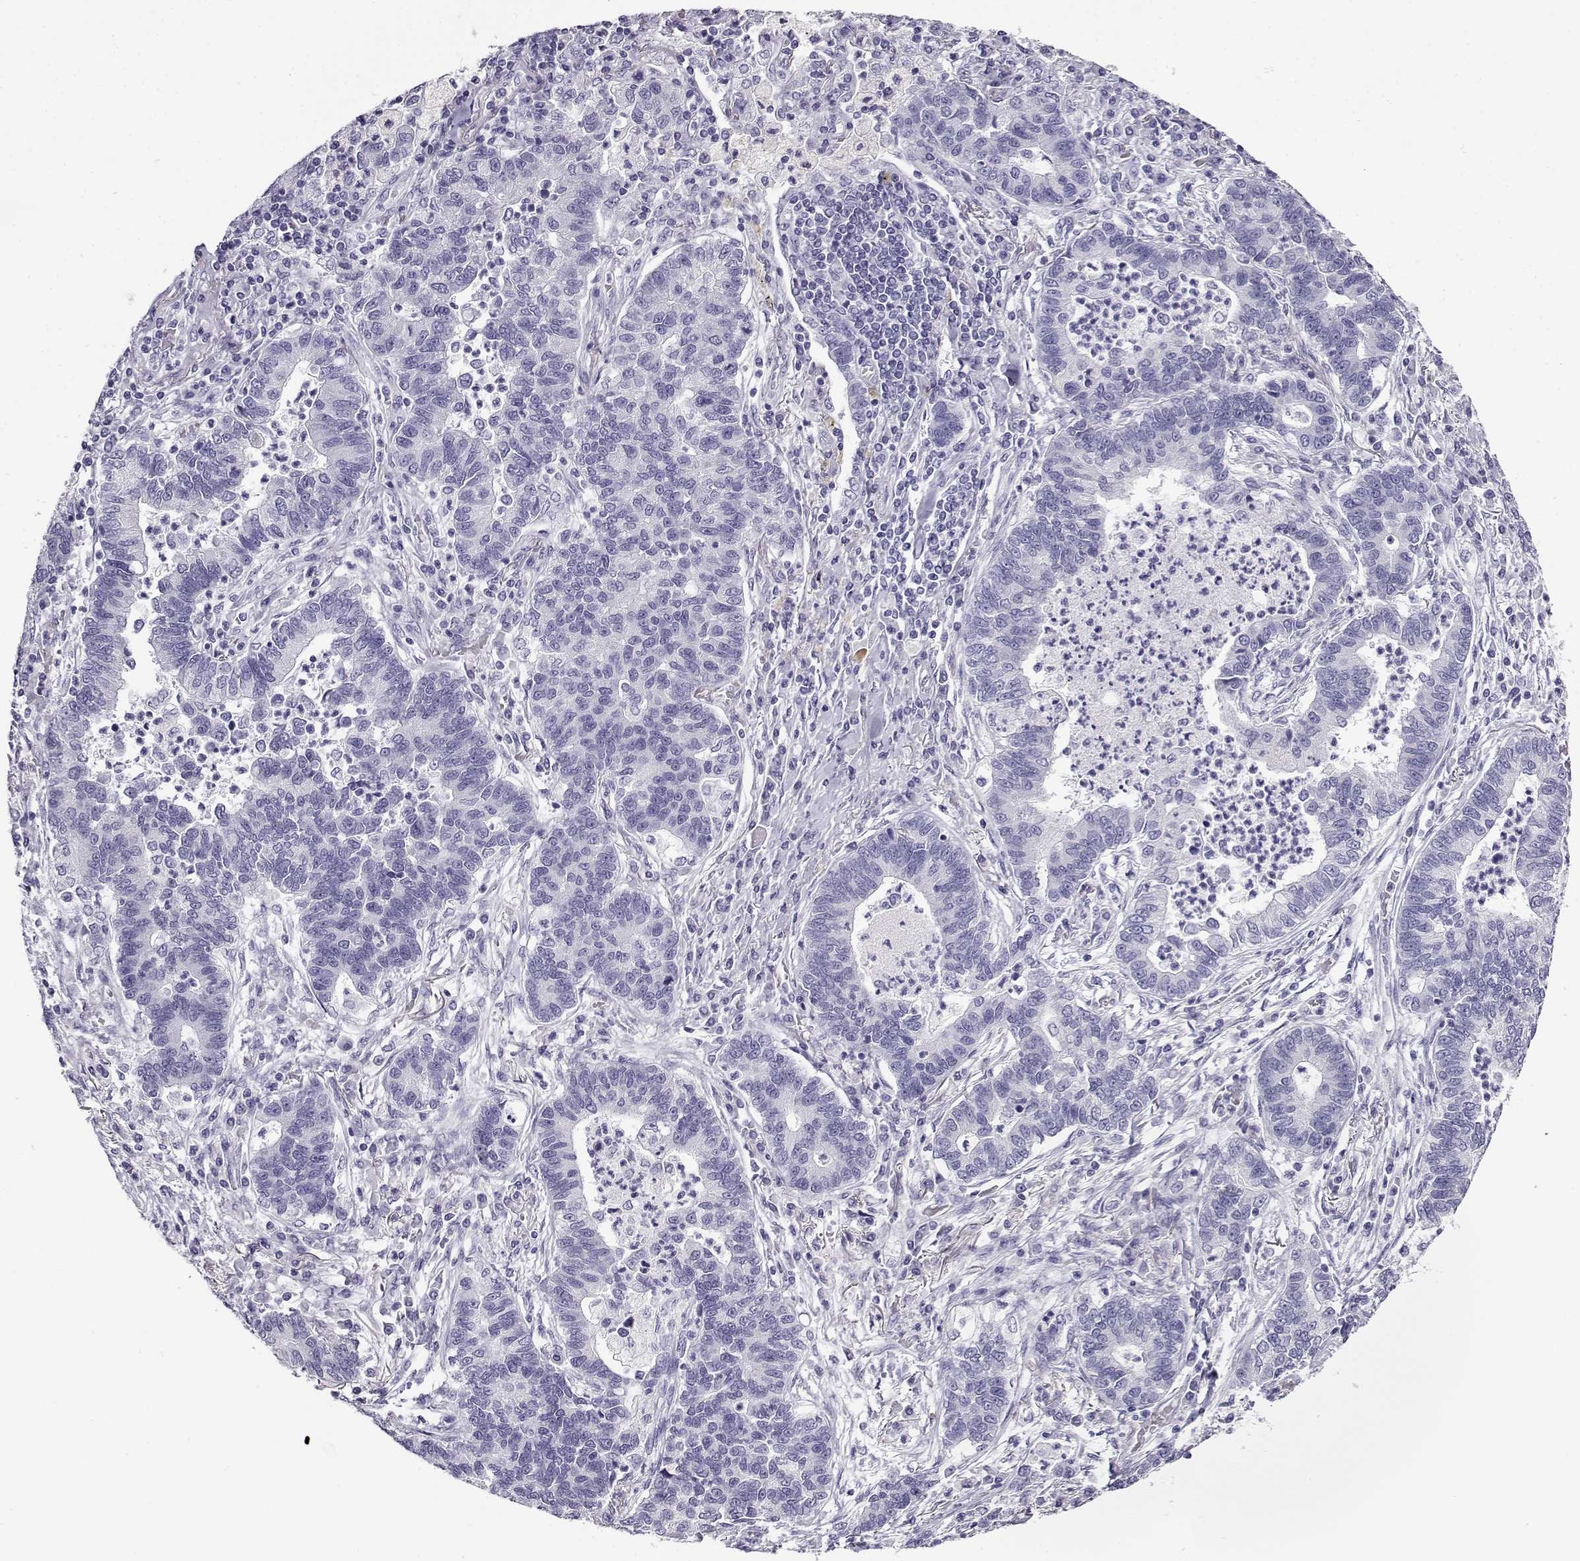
{"staining": {"intensity": "negative", "quantity": "none", "location": "none"}, "tissue": "lung cancer", "cell_type": "Tumor cells", "image_type": "cancer", "snomed": [{"axis": "morphology", "description": "Adenocarcinoma, NOS"}, {"axis": "topography", "description": "Lung"}], "caption": "High magnification brightfield microscopy of lung cancer (adenocarcinoma) stained with DAB (3,3'-diaminobenzidine) (brown) and counterstained with hematoxylin (blue): tumor cells show no significant staining. (DAB (3,3'-diaminobenzidine) immunohistochemistry visualized using brightfield microscopy, high magnification).", "gene": "CABS1", "patient": {"sex": "female", "age": 57}}